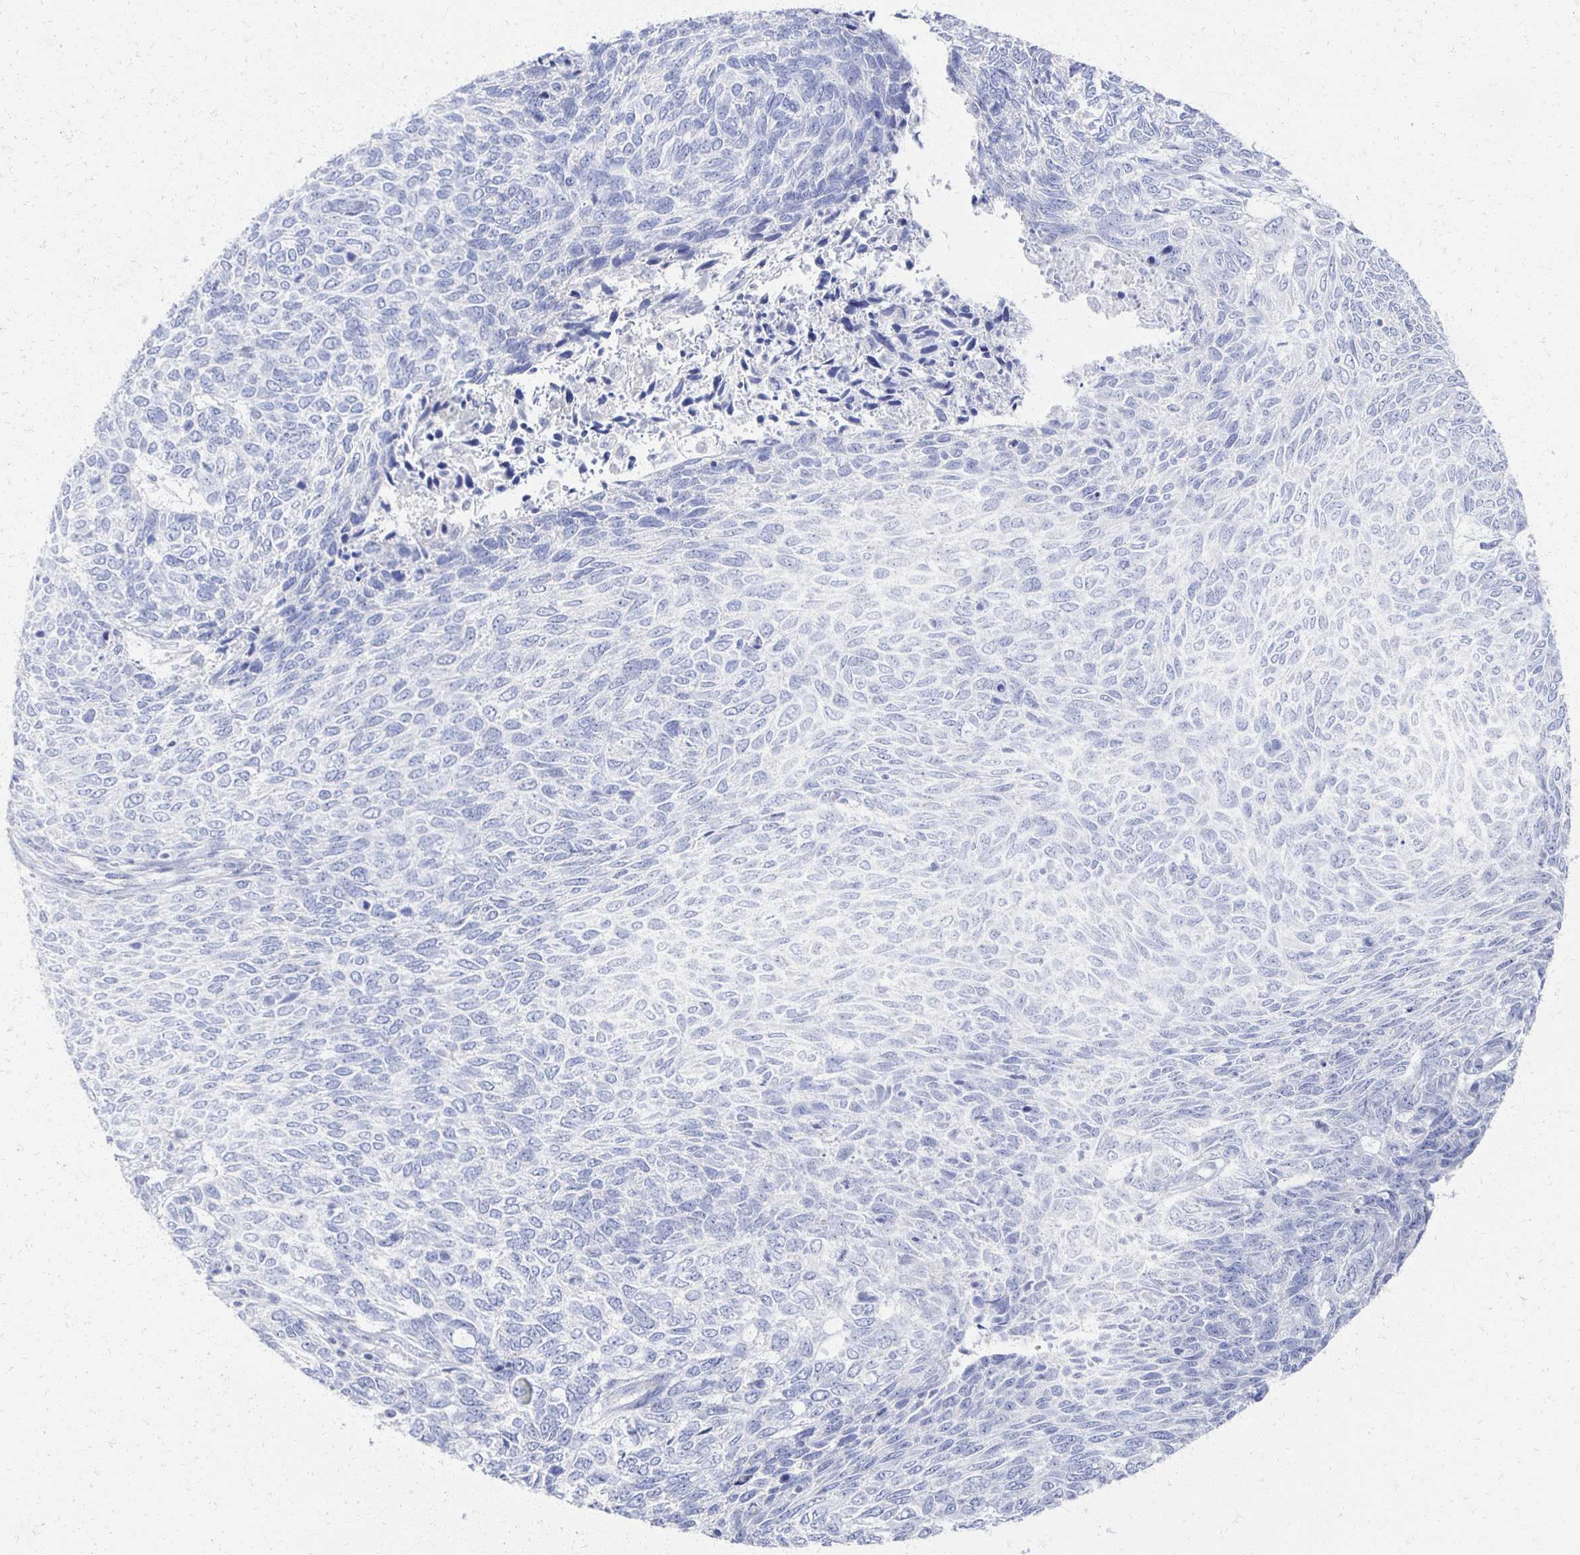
{"staining": {"intensity": "negative", "quantity": "none", "location": "none"}, "tissue": "skin cancer", "cell_type": "Tumor cells", "image_type": "cancer", "snomed": [{"axis": "morphology", "description": "Basal cell carcinoma"}, {"axis": "topography", "description": "Skin"}], "caption": "This photomicrograph is of basal cell carcinoma (skin) stained with immunohistochemistry (IHC) to label a protein in brown with the nuclei are counter-stained blue. There is no expression in tumor cells. (Stains: DAB immunohistochemistry (IHC) with hematoxylin counter stain, Microscopy: brightfield microscopy at high magnification).", "gene": "PRR20A", "patient": {"sex": "female", "age": 65}}